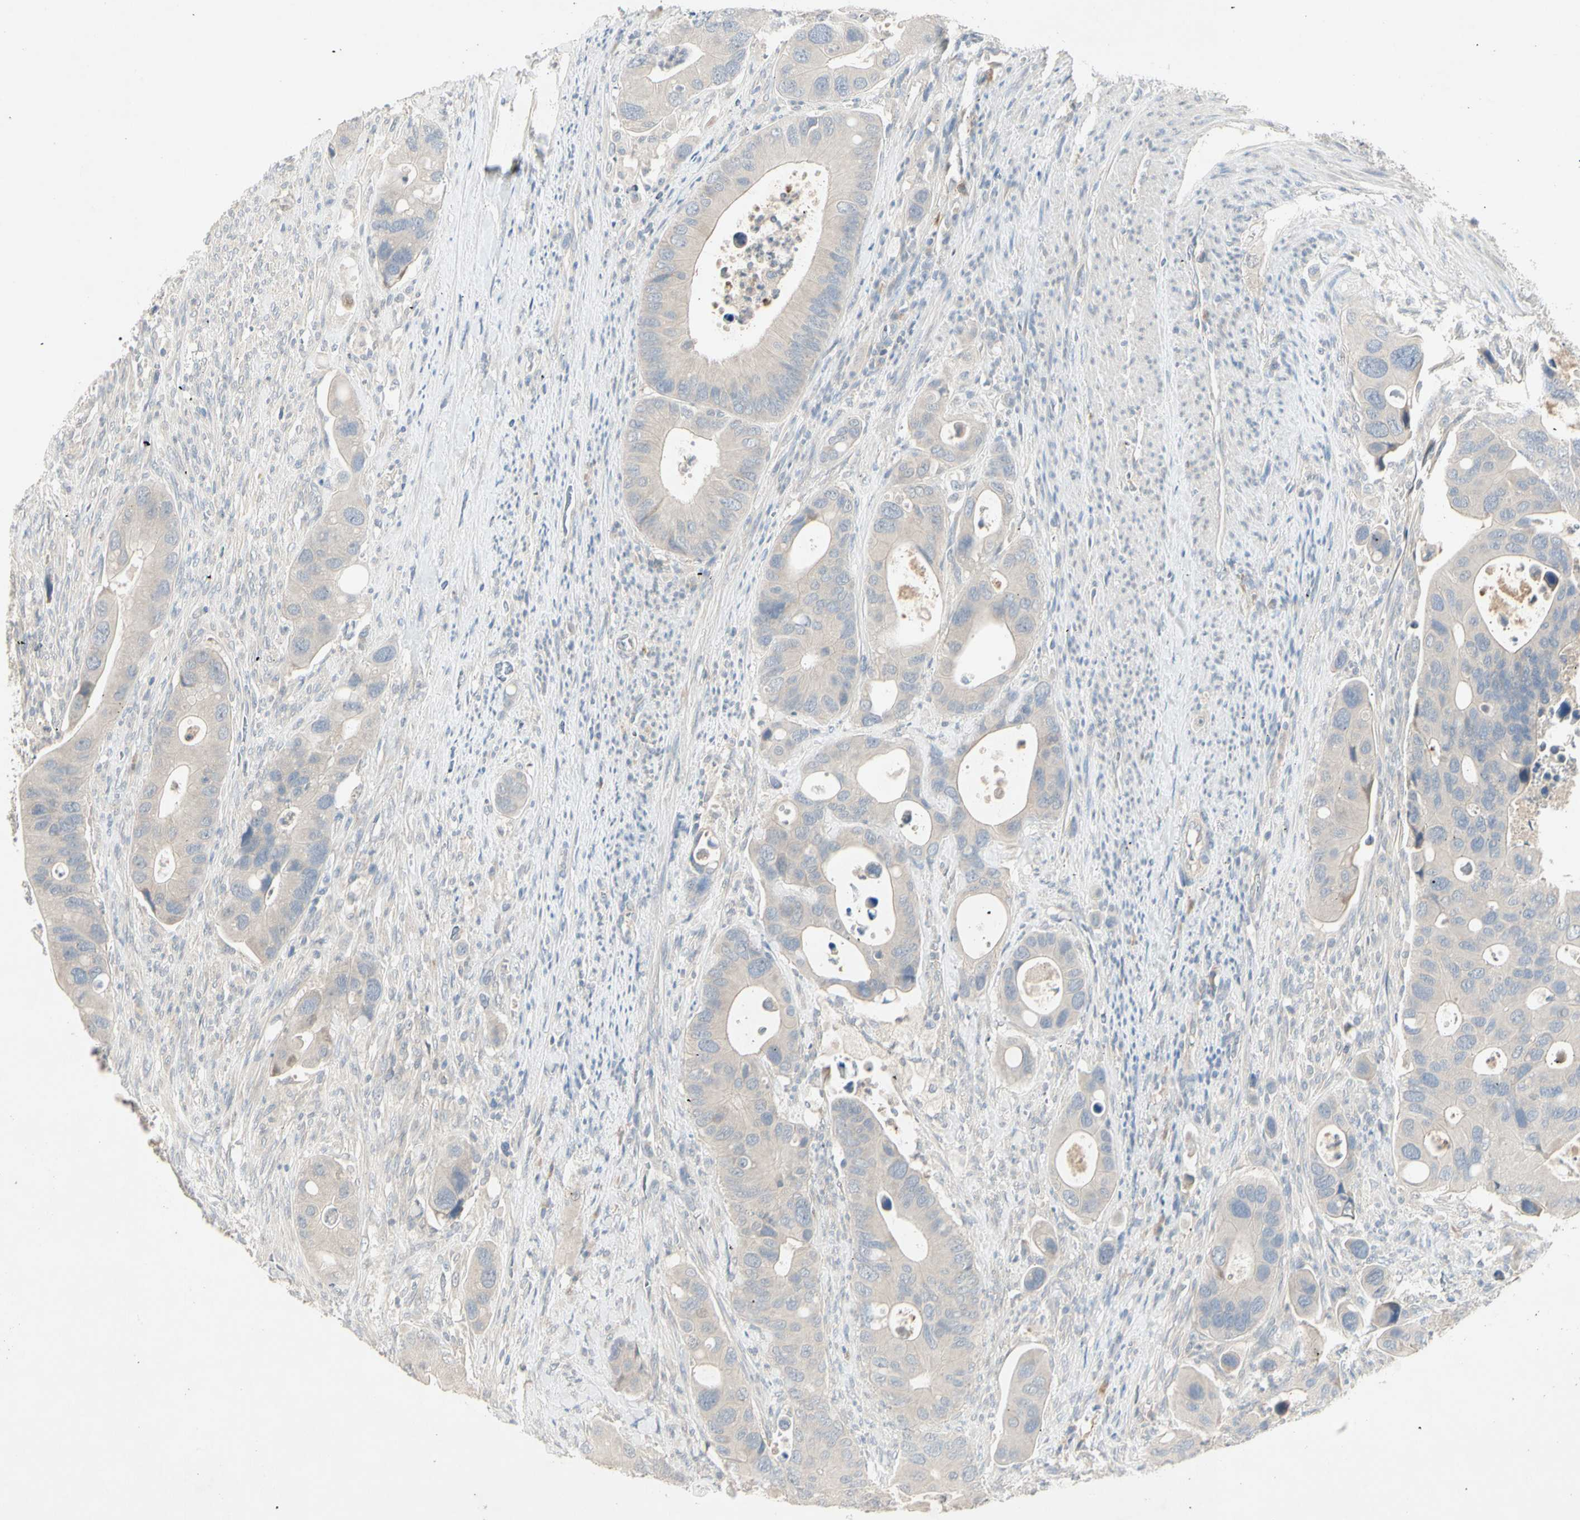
{"staining": {"intensity": "negative", "quantity": "none", "location": "none"}, "tissue": "colorectal cancer", "cell_type": "Tumor cells", "image_type": "cancer", "snomed": [{"axis": "morphology", "description": "Adenocarcinoma, NOS"}, {"axis": "topography", "description": "Rectum"}], "caption": "A high-resolution histopathology image shows immunohistochemistry (IHC) staining of colorectal cancer (adenocarcinoma), which demonstrates no significant expression in tumor cells.", "gene": "PRSS21", "patient": {"sex": "female", "age": 57}}